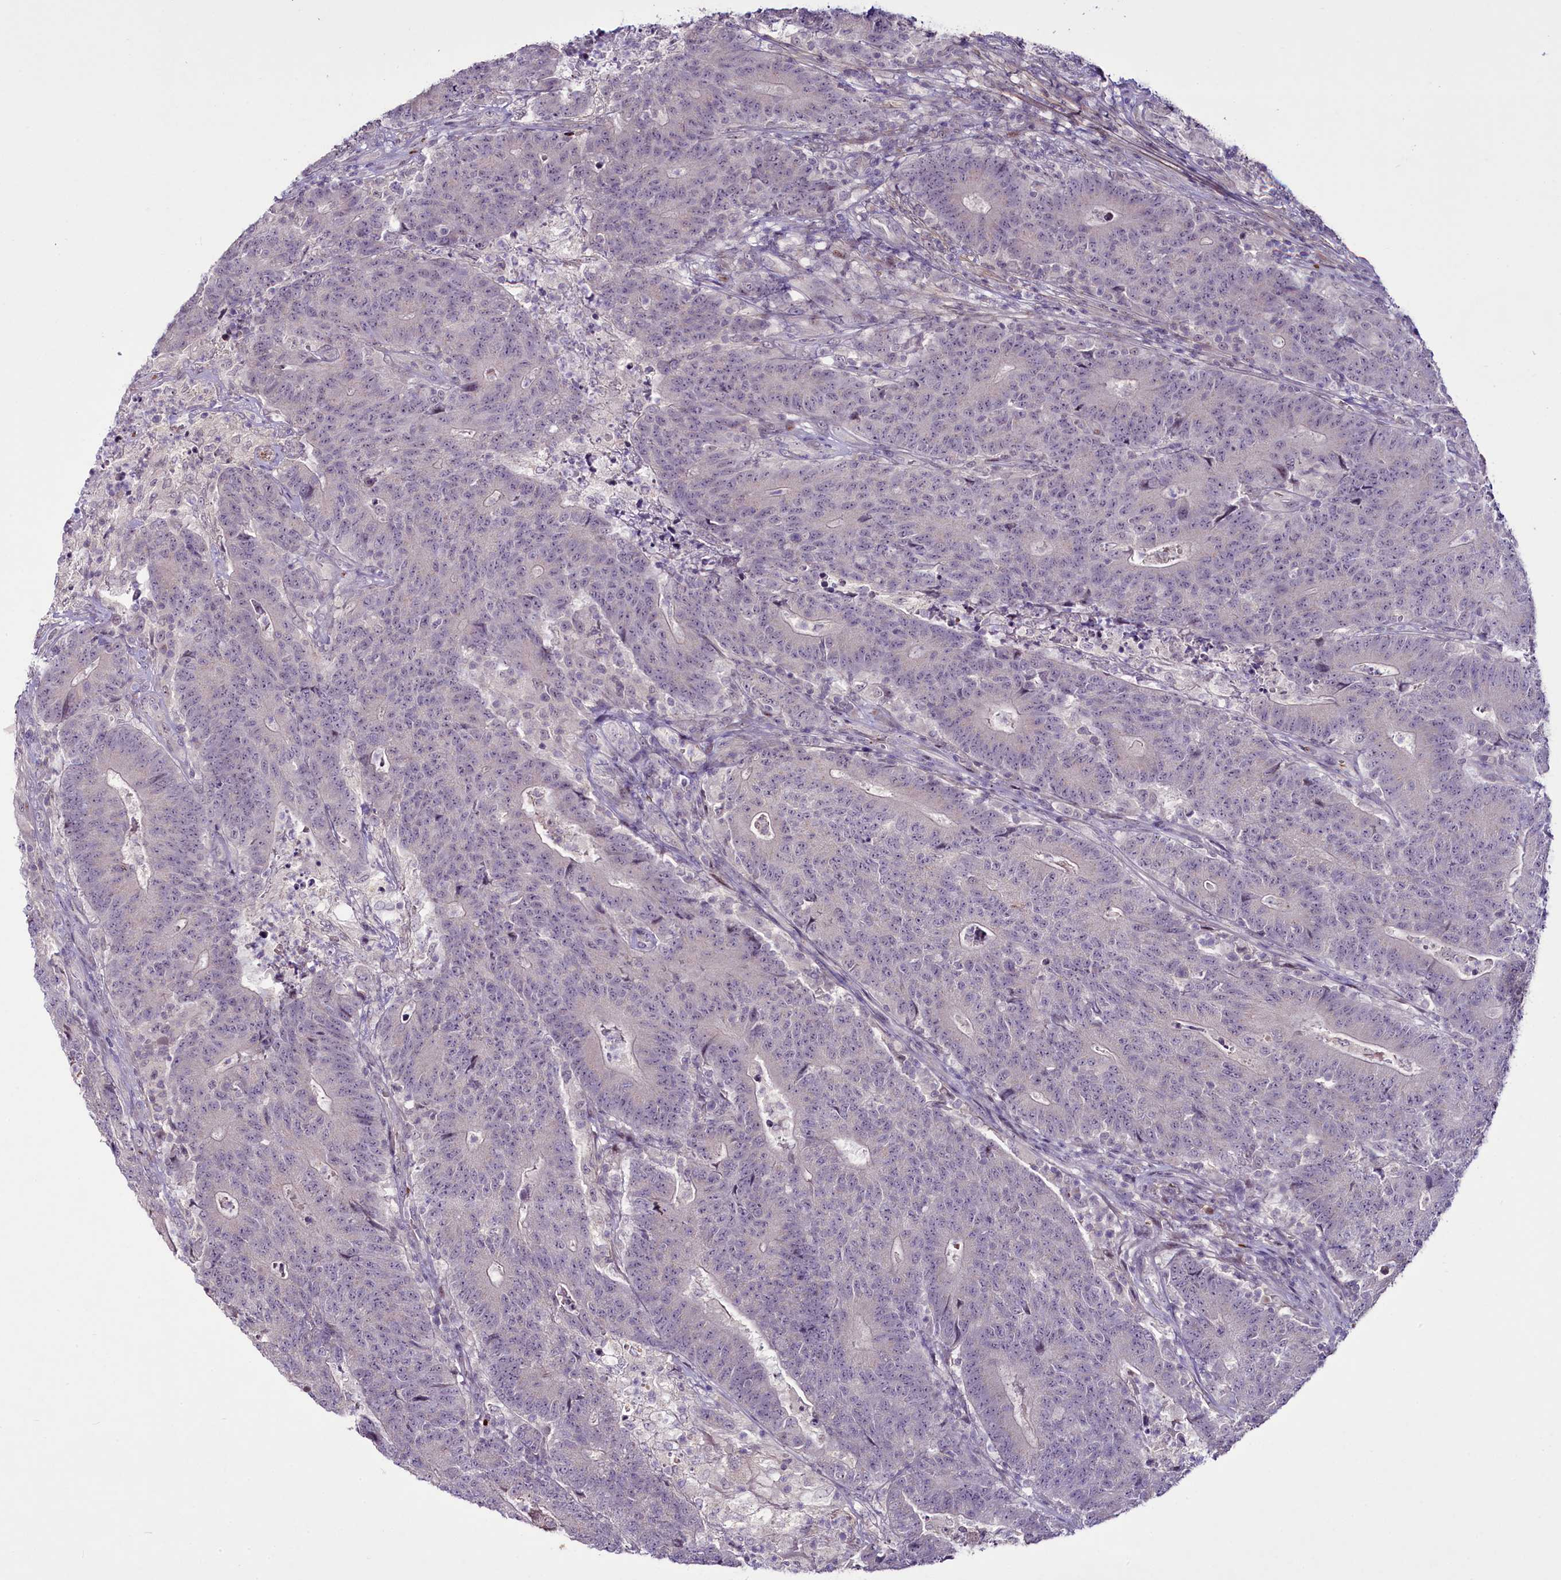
{"staining": {"intensity": "negative", "quantity": "none", "location": "none"}, "tissue": "colorectal cancer", "cell_type": "Tumor cells", "image_type": "cancer", "snomed": [{"axis": "morphology", "description": "Adenocarcinoma, NOS"}, {"axis": "topography", "description": "Colon"}], "caption": "High magnification brightfield microscopy of colorectal cancer (adenocarcinoma) stained with DAB (brown) and counterstained with hematoxylin (blue): tumor cells show no significant staining.", "gene": "SUSD3", "patient": {"sex": "female", "age": 75}}